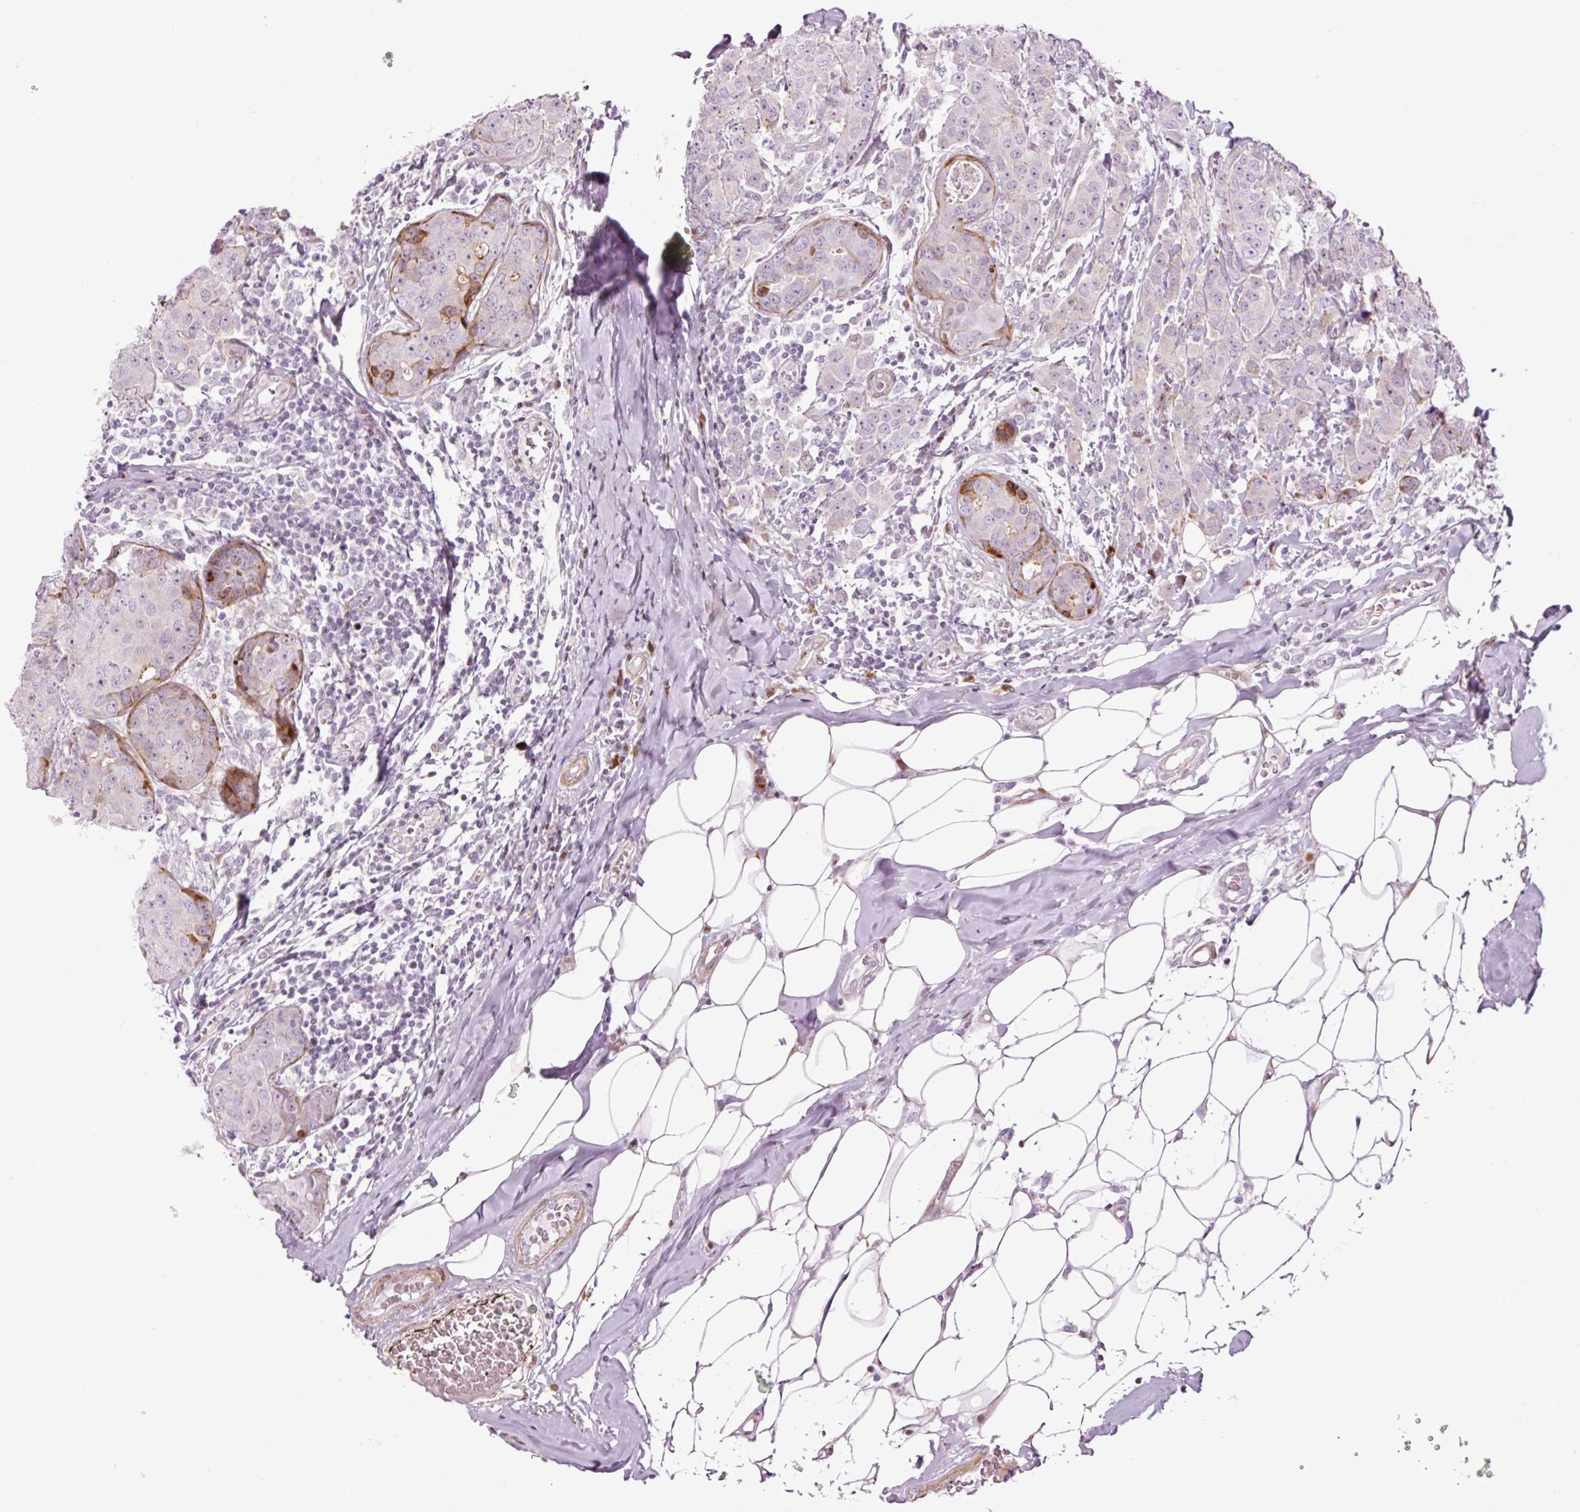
{"staining": {"intensity": "negative", "quantity": "none", "location": "none"}, "tissue": "breast cancer", "cell_type": "Tumor cells", "image_type": "cancer", "snomed": [{"axis": "morphology", "description": "Duct carcinoma"}, {"axis": "topography", "description": "Breast"}], "caption": "Photomicrograph shows no significant protein staining in tumor cells of intraductal carcinoma (breast).", "gene": "ANKRD20A1", "patient": {"sex": "female", "age": 43}}